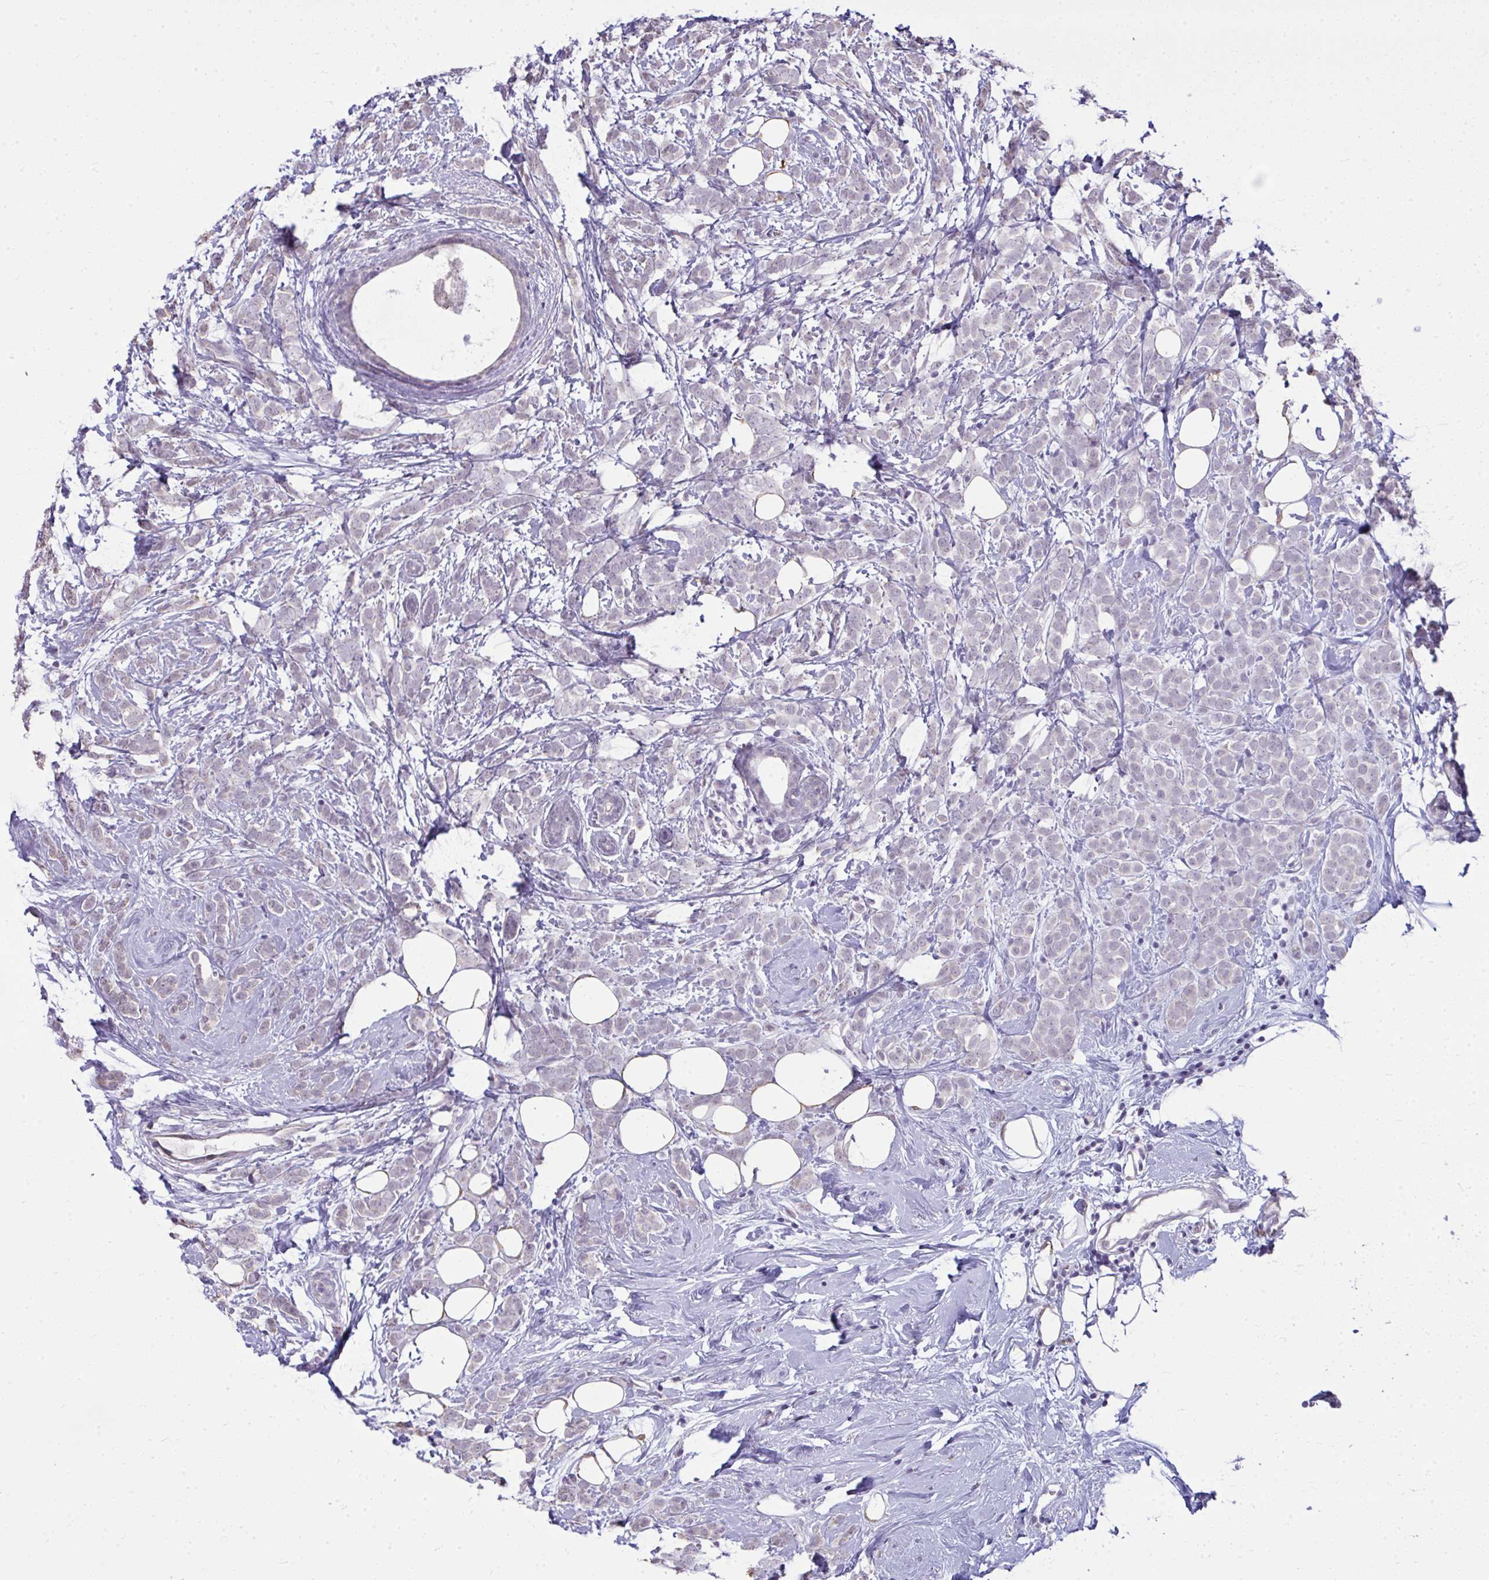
{"staining": {"intensity": "negative", "quantity": "none", "location": "none"}, "tissue": "breast cancer", "cell_type": "Tumor cells", "image_type": "cancer", "snomed": [{"axis": "morphology", "description": "Lobular carcinoma"}, {"axis": "topography", "description": "Breast"}], "caption": "DAB (3,3'-diaminobenzidine) immunohistochemical staining of breast lobular carcinoma displays no significant expression in tumor cells.", "gene": "NPPA", "patient": {"sex": "female", "age": 49}}